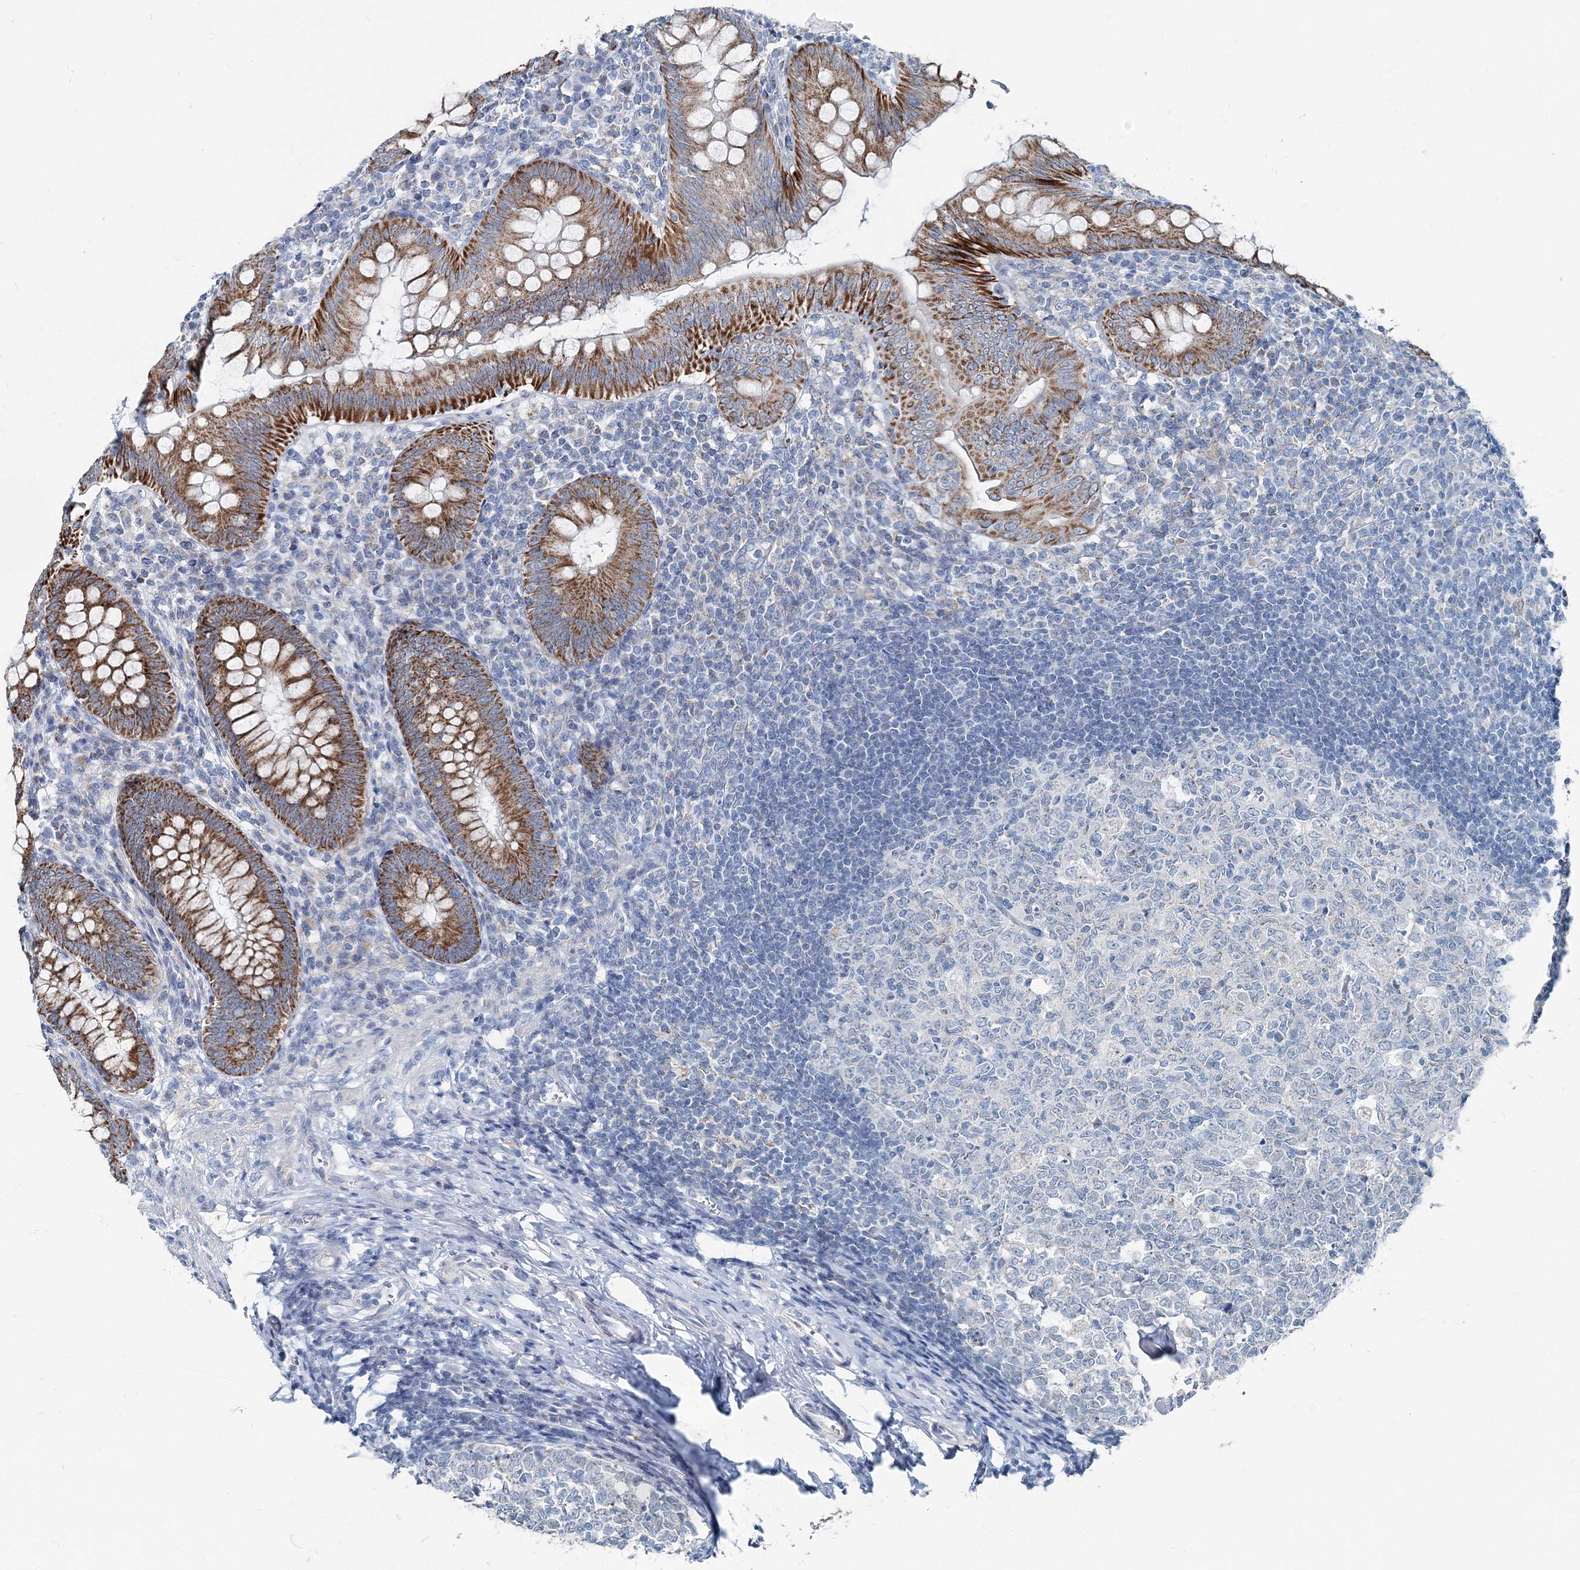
{"staining": {"intensity": "strong", "quantity": ">75%", "location": "cytoplasmic/membranous"}, "tissue": "appendix", "cell_type": "Glandular cells", "image_type": "normal", "snomed": [{"axis": "morphology", "description": "Normal tissue, NOS"}, {"axis": "topography", "description": "Appendix"}], "caption": "Protein staining displays strong cytoplasmic/membranous staining in approximately >75% of glandular cells in normal appendix. The staining was performed using DAB (3,3'-diaminobenzidine) to visualize the protein expression in brown, while the nuclei were stained in blue with hematoxylin (Magnification: 20x).", "gene": "GABARAPL2", "patient": {"sex": "male", "age": 14}}